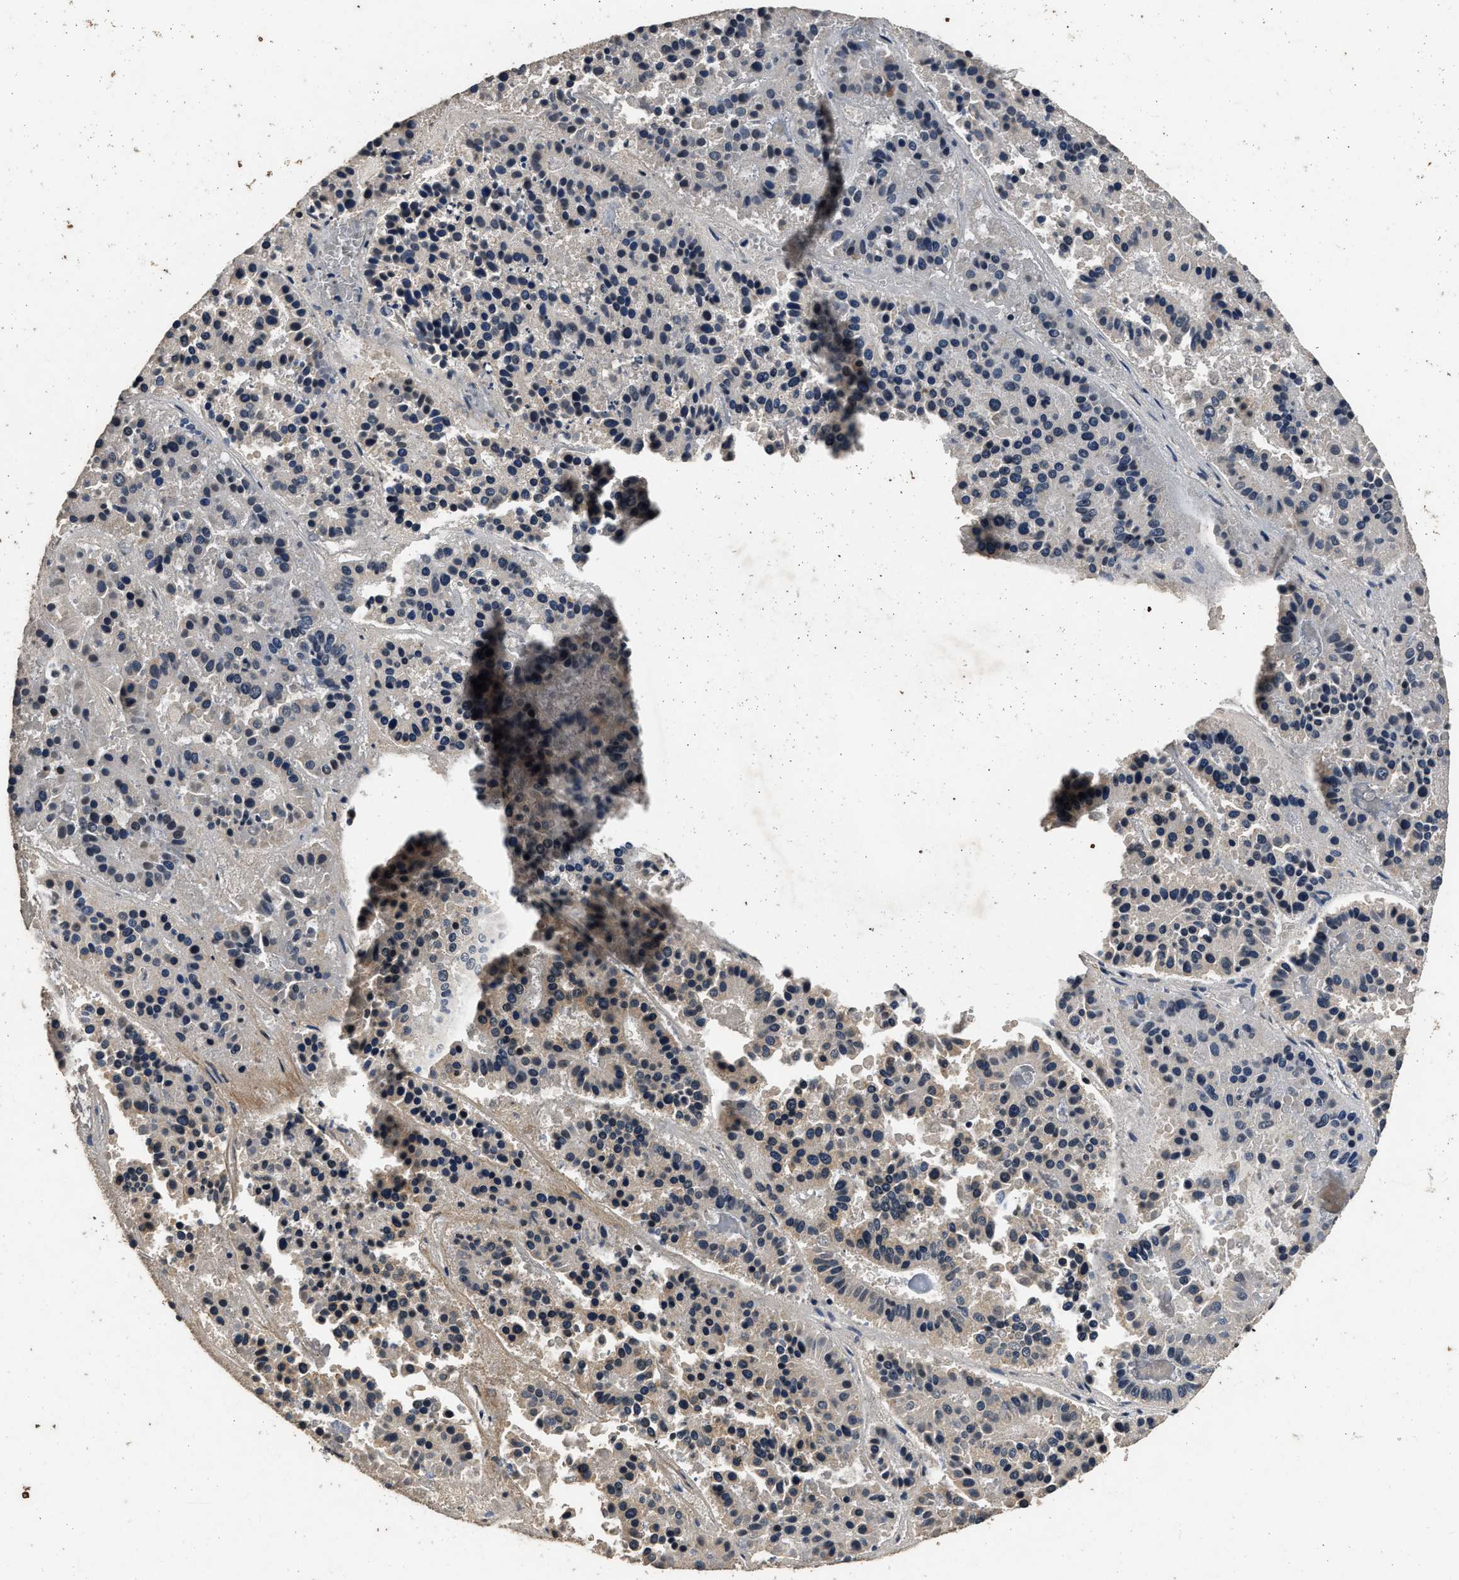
{"staining": {"intensity": "negative", "quantity": "none", "location": "none"}, "tissue": "pancreatic cancer", "cell_type": "Tumor cells", "image_type": "cancer", "snomed": [{"axis": "morphology", "description": "Adenocarcinoma, NOS"}, {"axis": "topography", "description": "Pancreas"}], "caption": "Immunohistochemical staining of pancreatic cancer demonstrates no significant expression in tumor cells.", "gene": "CSTF1", "patient": {"sex": "male", "age": 50}}